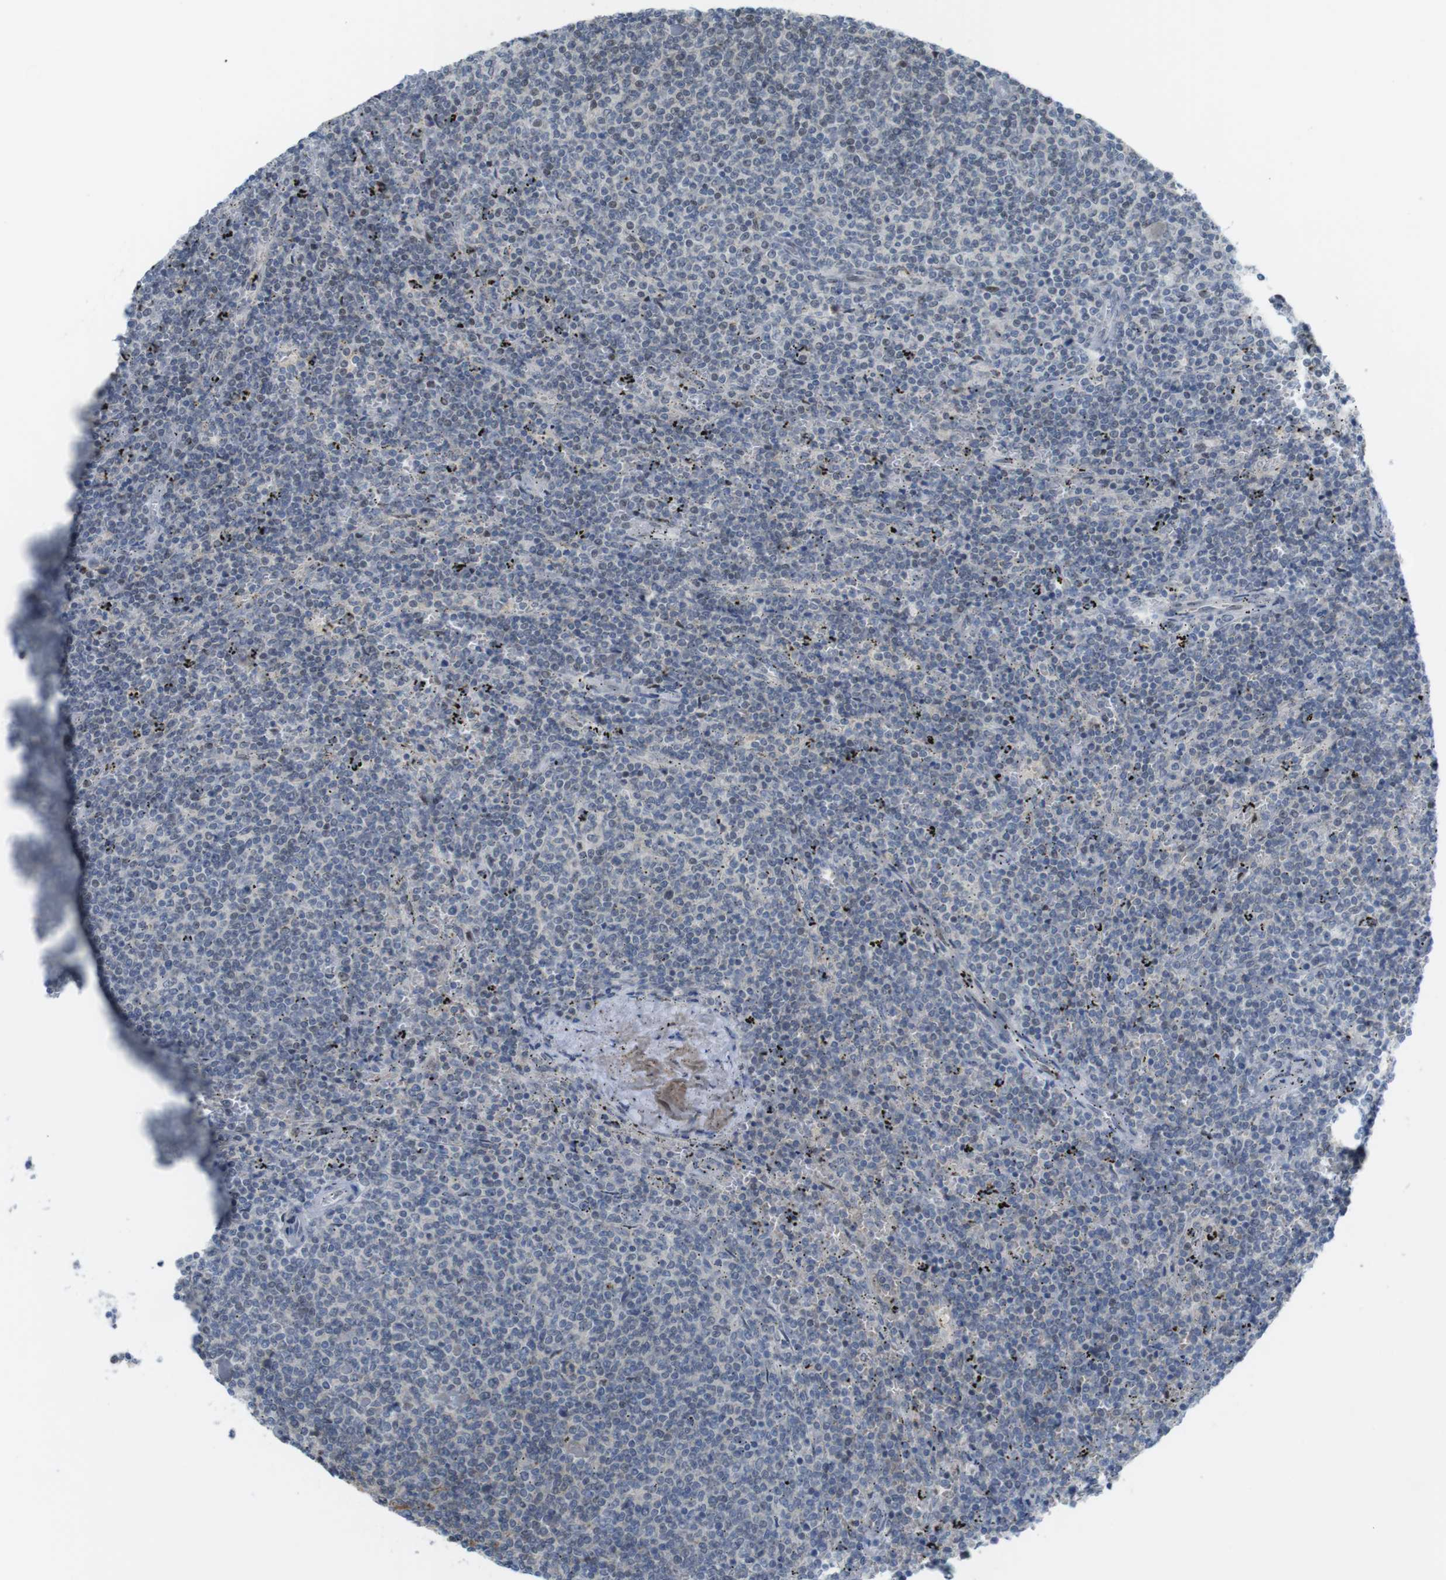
{"staining": {"intensity": "negative", "quantity": "none", "location": "none"}, "tissue": "lymphoma", "cell_type": "Tumor cells", "image_type": "cancer", "snomed": [{"axis": "morphology", "description": "Malignant lymphoma, non-Hodgkin's type, Low grade"}, {"axis": "topography", "description": "Spleen"}], "caption": "Human lymphoma stained for a protein using IHC exhibits no positivity in tumor cells.", "gene": "UBB", "patient": {"sex": "female", "age": 50}}